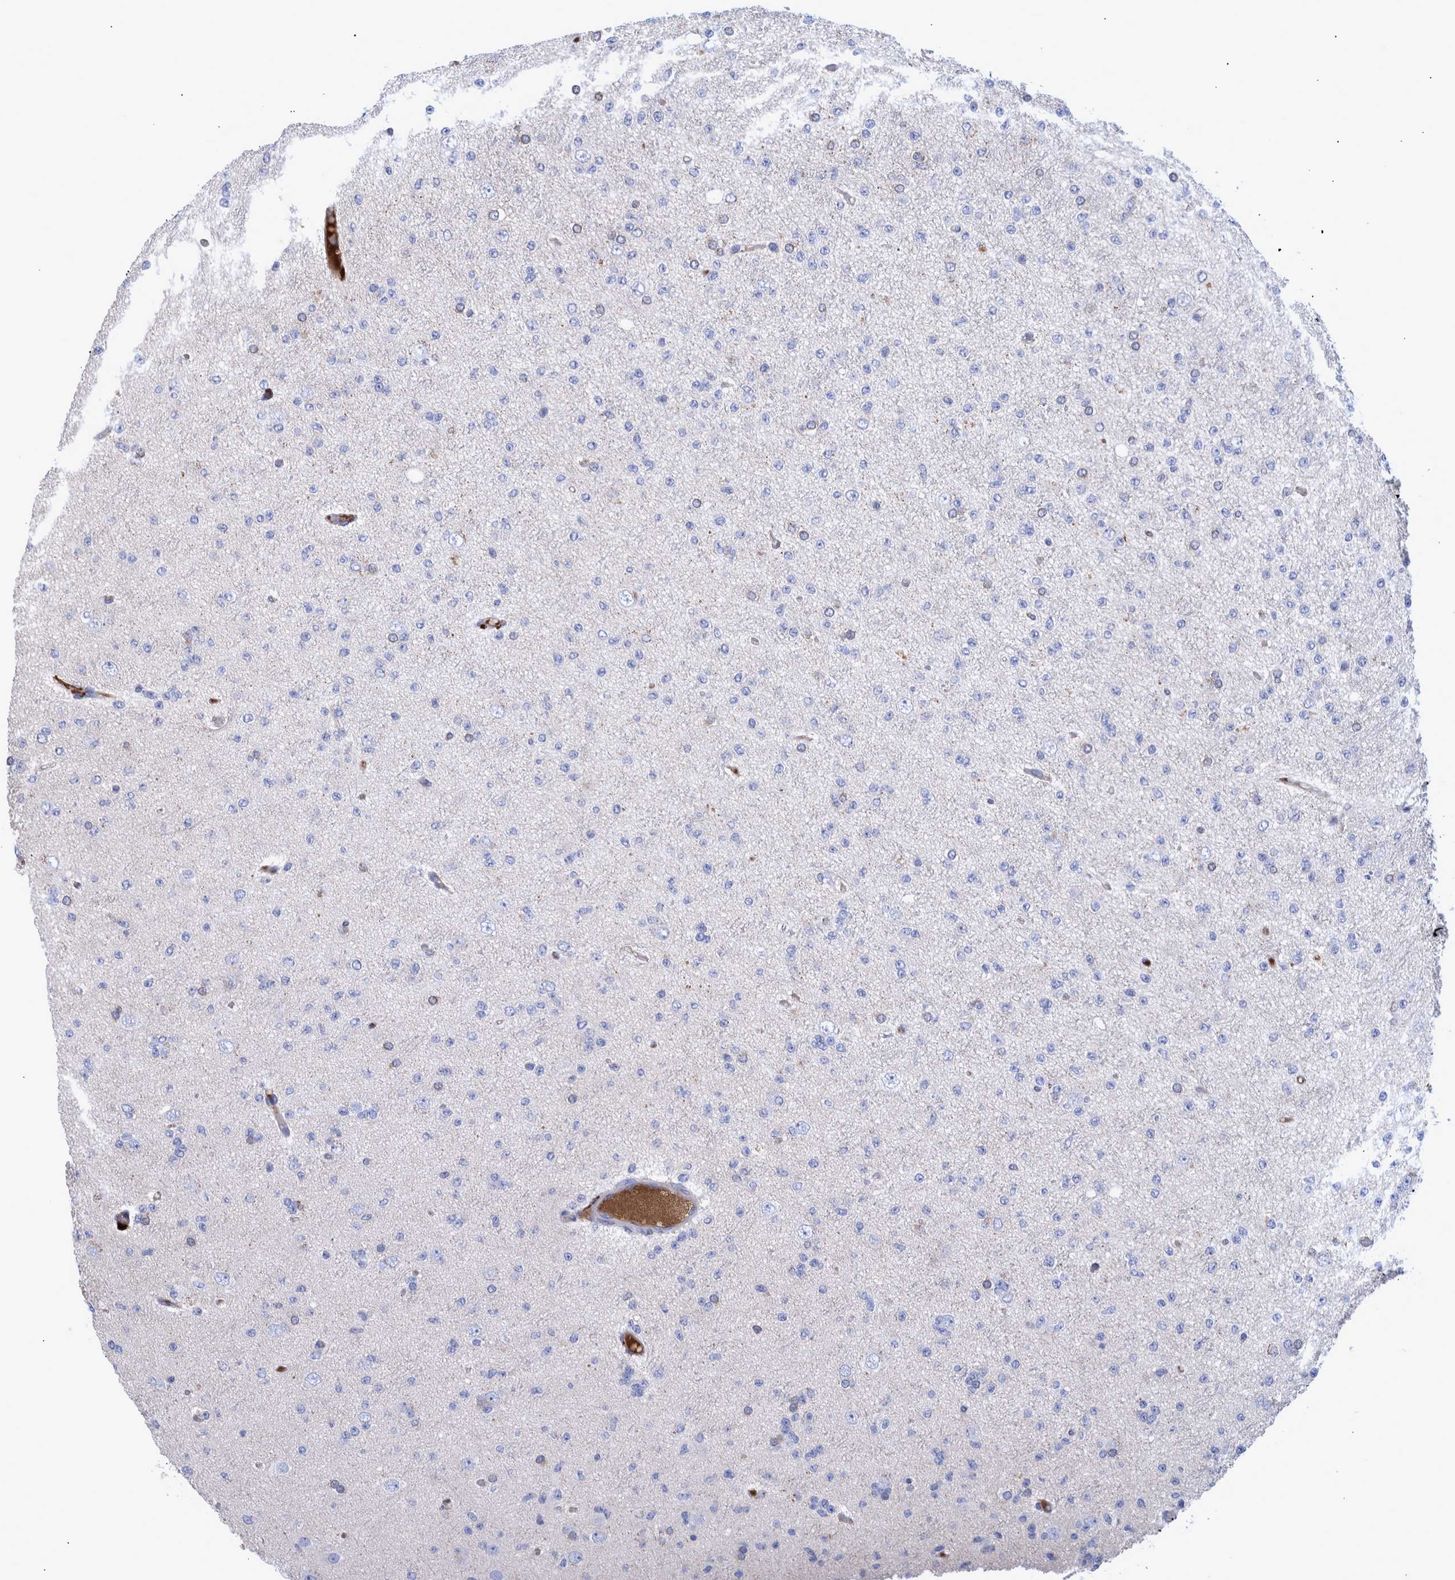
{"staining": {"intensity": "negative", "quantity": "none", "location": "none"}, "tissue": "glioma", "cell_type": "Tumor cells", "image_type": "cancer", "snomed": [{"axis": "morphology", "description": "Glioma, malignant, Low grade"}, {"axis": "topography", "description": "Brain"}], "caption": "This photomicrograph is of malignant glioma (low-grade) stained with immunohistochemistry (IHC) to label a protein in brown with the nuclei are counter-stained blue. There is no expression in tumor cells. (DAB IHC, high magnification).", "gene": "DLL4", "patient": {"sex": "female", "age": 22}}